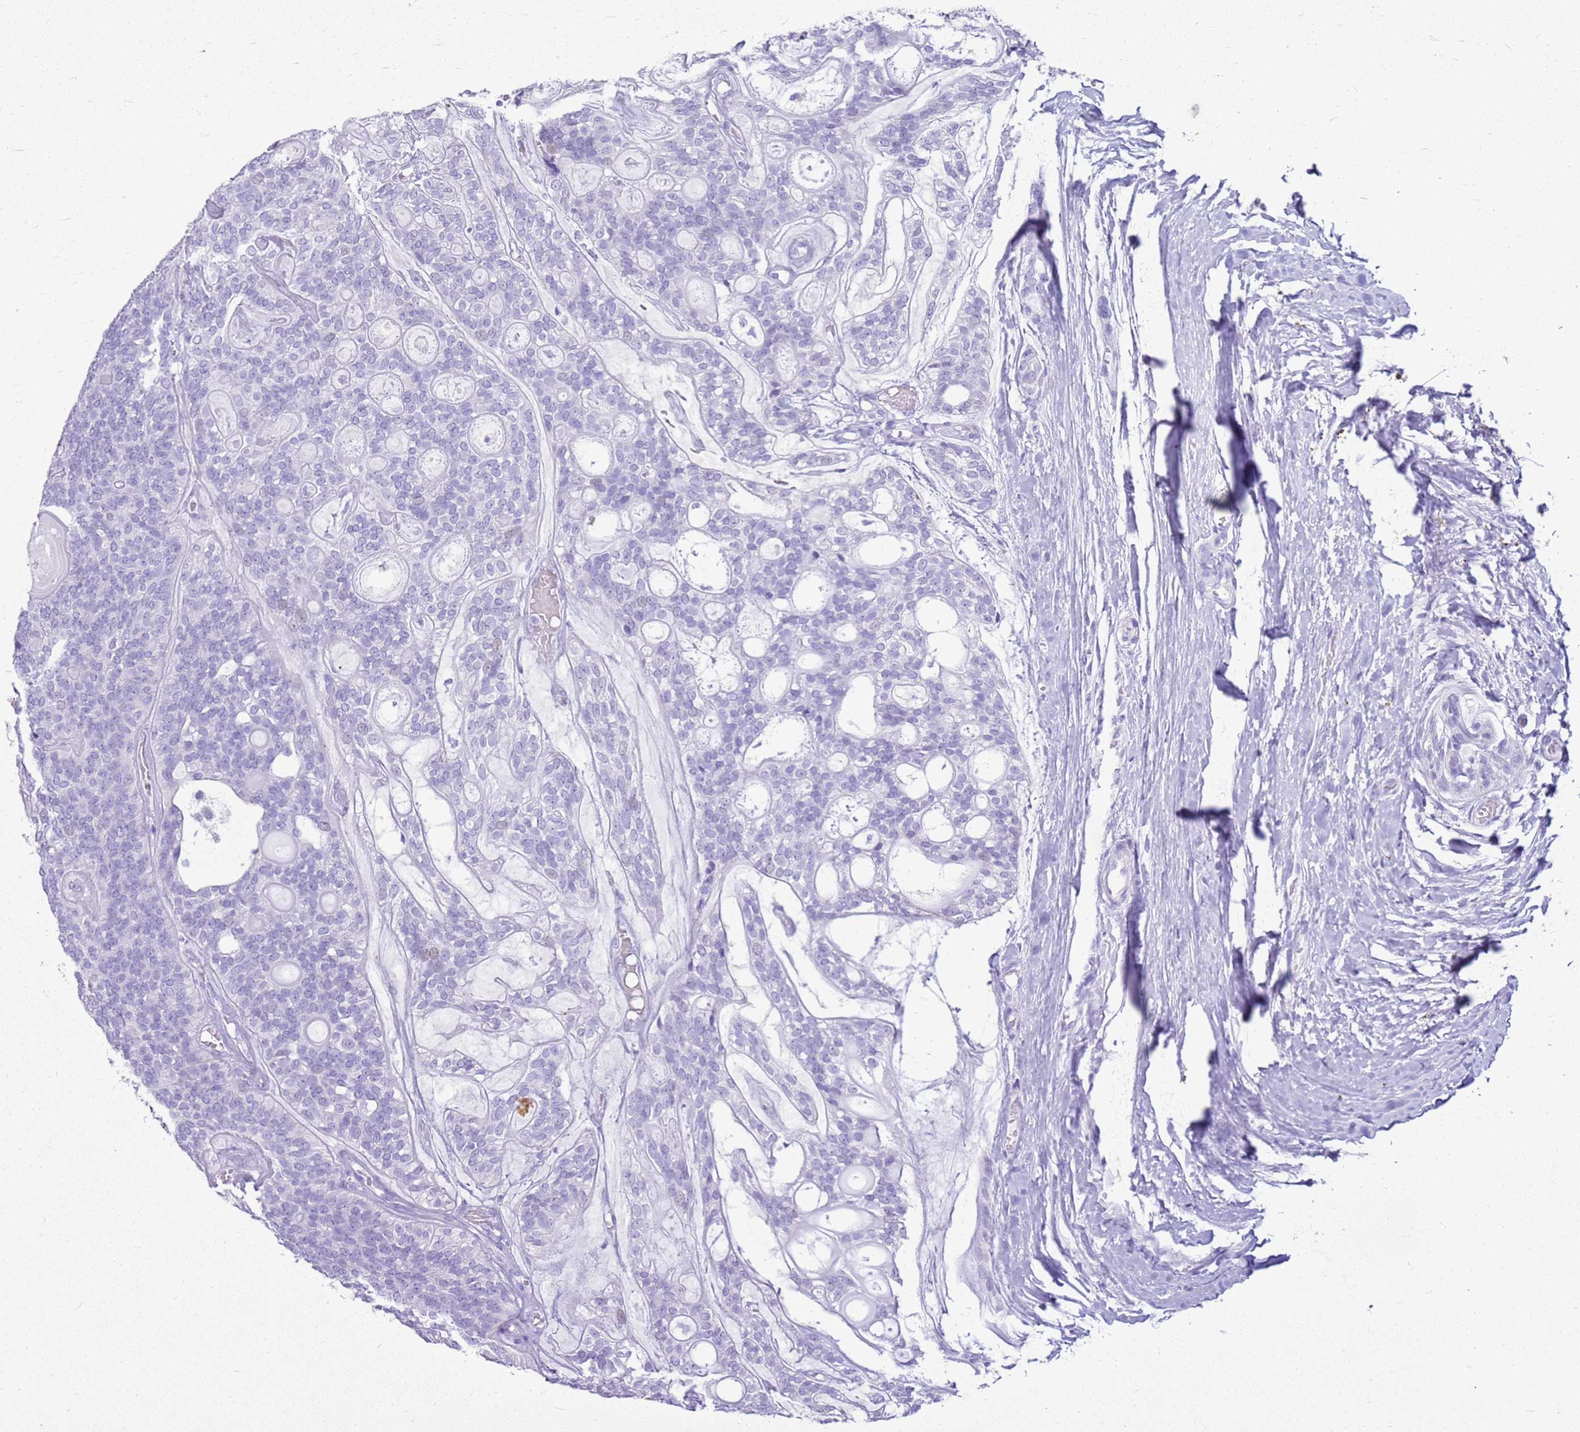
{"staining": {"intensity": "negative", "quantity": "none", "location": "none"}, "tissue": "head and neck cancer", "cell_type": "Tumor cells", "image_type": "cancer", "snomed": [{"axis": "morphology", "description": "Adenocarcinoma, NOS"}, {"axis": "topography", "description": "Head-Neck"}], "caption": "This image is of head and neck cancer stained with immunohistochemistry to label a protein in brown with the nuclei are counter-stained blue. There is no staining in tumor cells.", "gene": "CA8", "patient": {"sex": "male", "age": 66}}